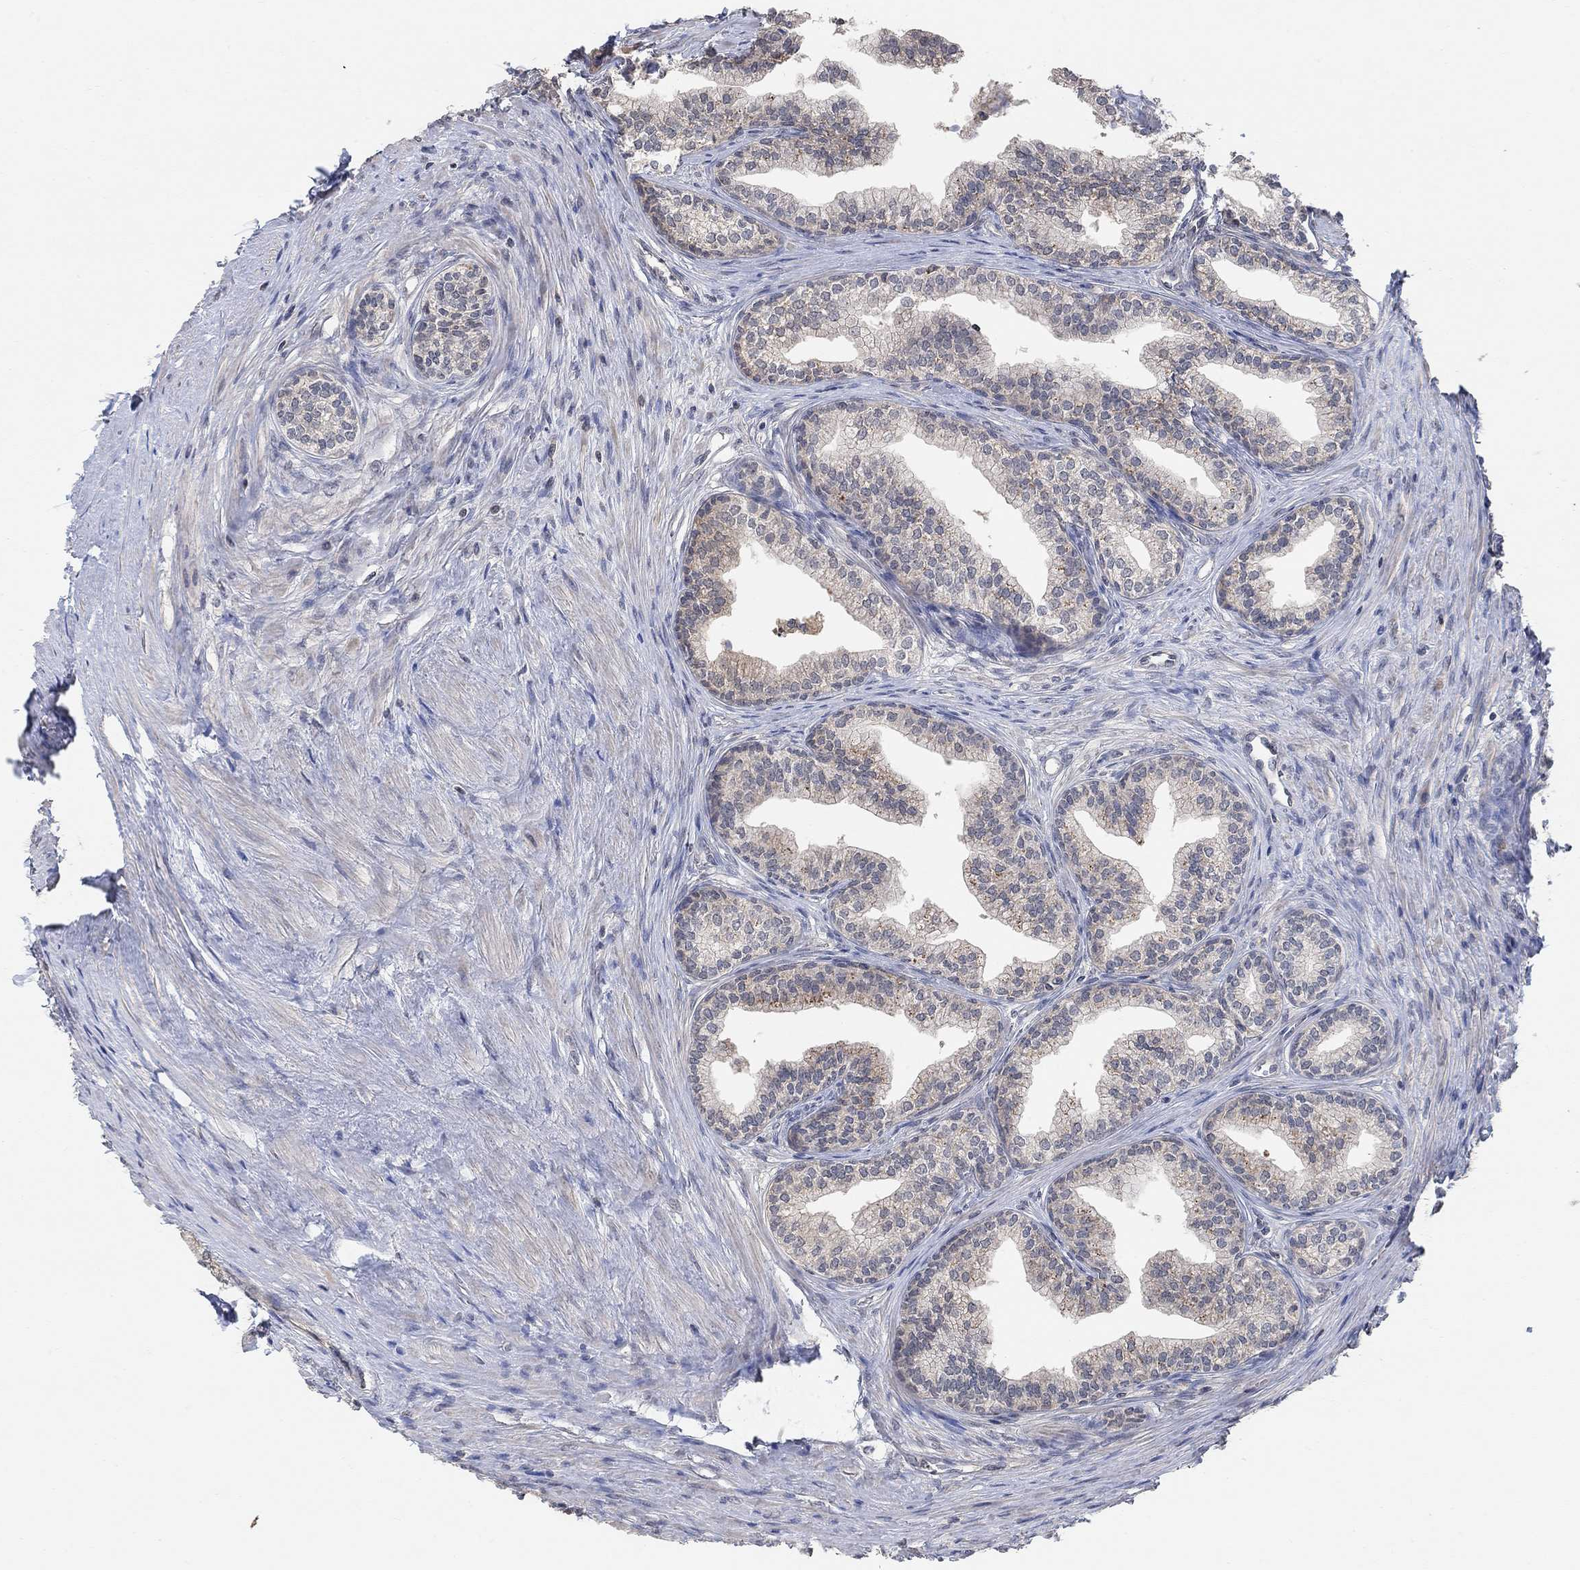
{"staining": {"intensity": "weak", "quantity": "<25%", "location": "cytoplasmic/membranous"}, "tissue": "prostate", "cell_type": "Glandular cells", "image_type": "normal", "snomed": [{"axis": "morphology", "description": "Normal tissue, NOS"}, {"axis": "topography", "description": "Prostate"}], "caption": "DAB immunohistochemical staining of benign prostate shows no significant positivity in glandular cells.", "gene": "UNC5B", "patient": {"sex": "male", "age": 65}}